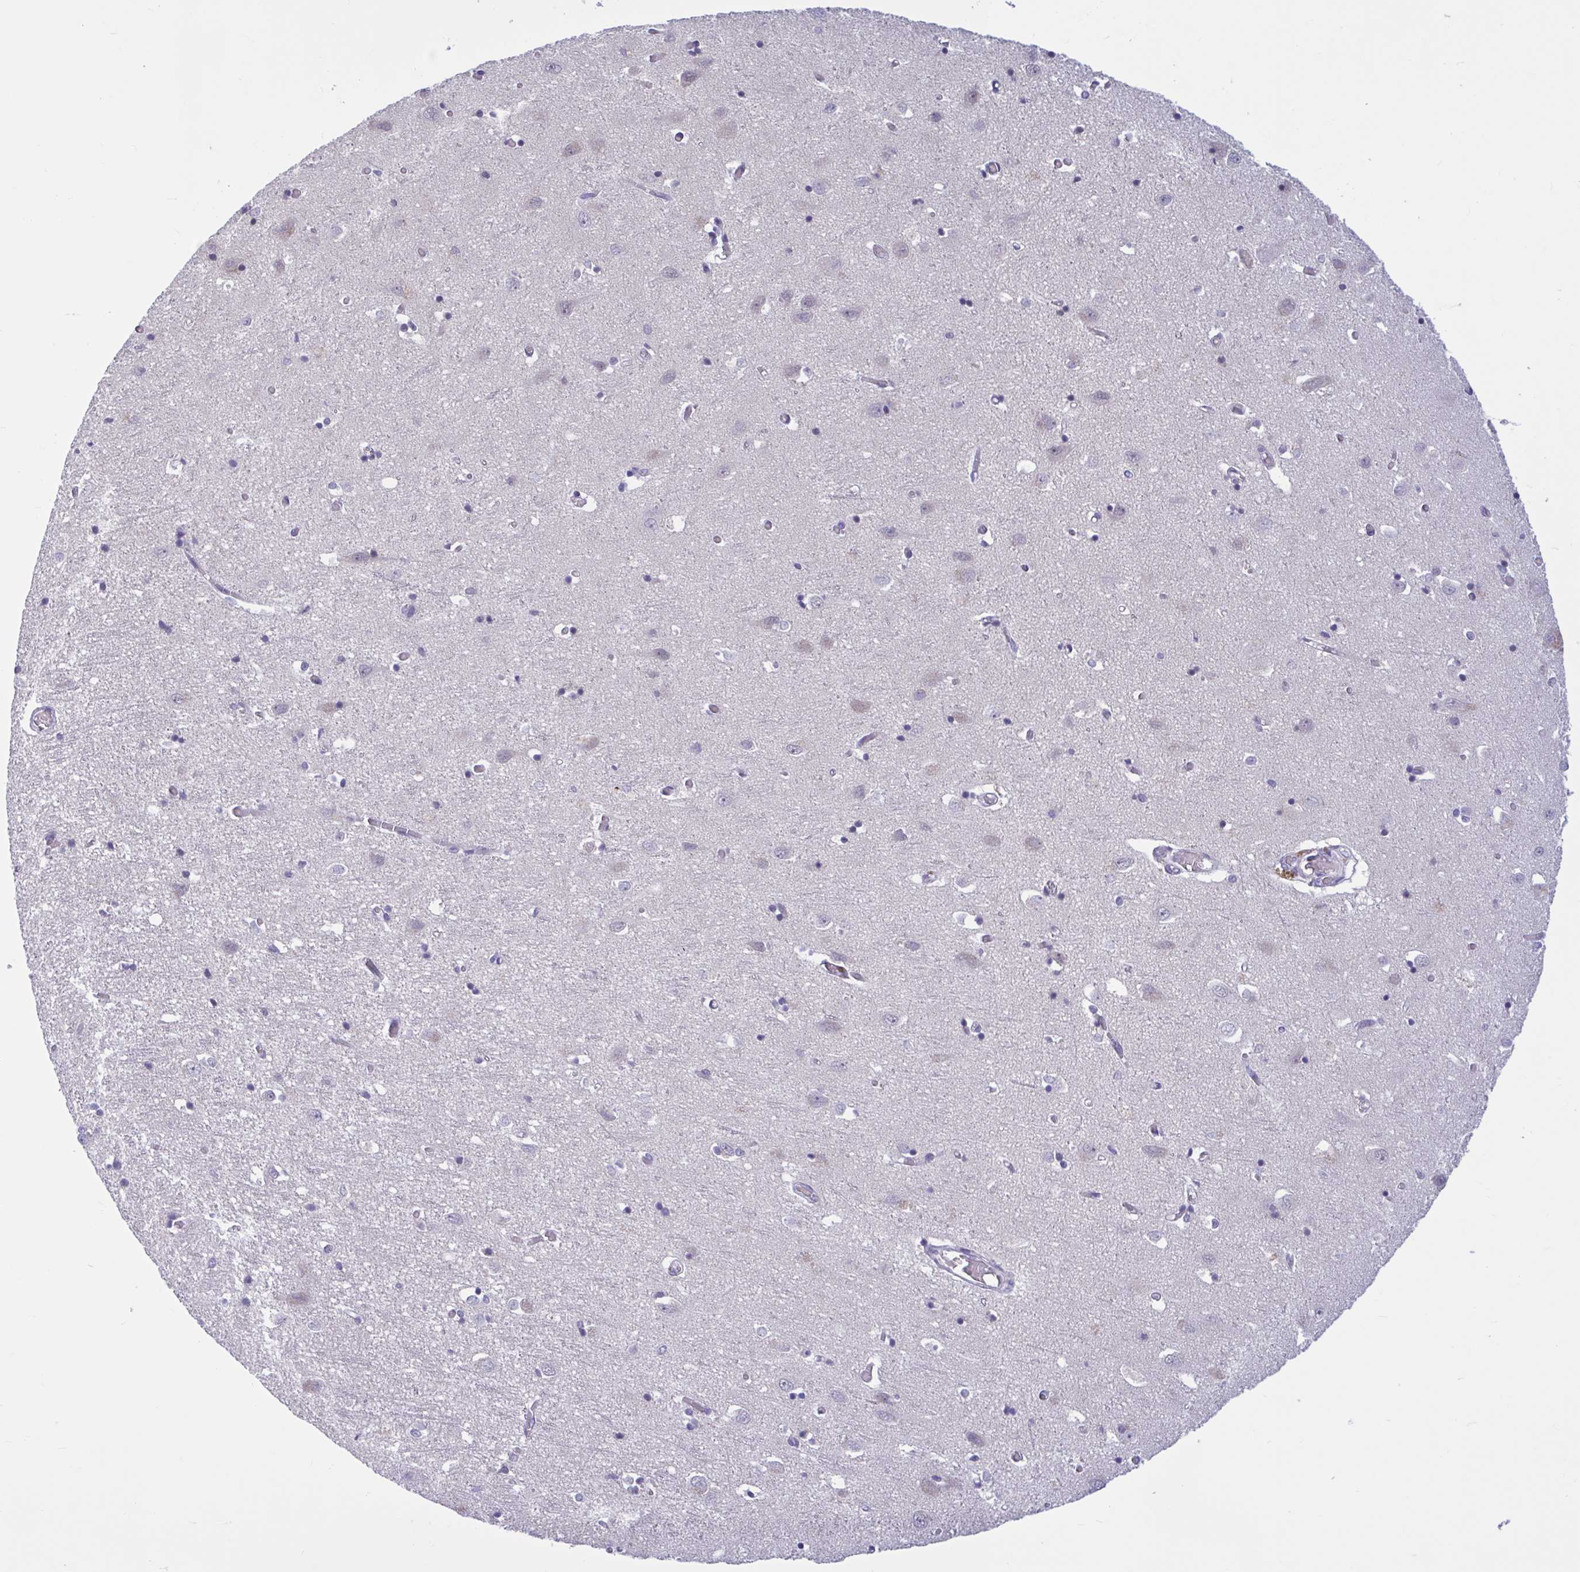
{"staining": {"intensity": "negative", "quantity": "none", "location": "none"}, "tissue": "cerebral cortex", "cell_type": "Endothelial cells", "image_type": "normal", "snomed": [{"axis": "morphology", "description": "Normal tissue, NOS"}, {"axis": "topography", "description": "Cerebral cortex"}], "caption": "High power microscopy image of an immunohistochemistry histopathology image of benign cerebral cortex, revealing no significant positivity in endothelial cells. The staining is performed using DAB brown chromogen with nuclei counter-stained in using hematoxylin.", "gene": "CNGB3", "patient": {"sex": "male", "age": 70}}